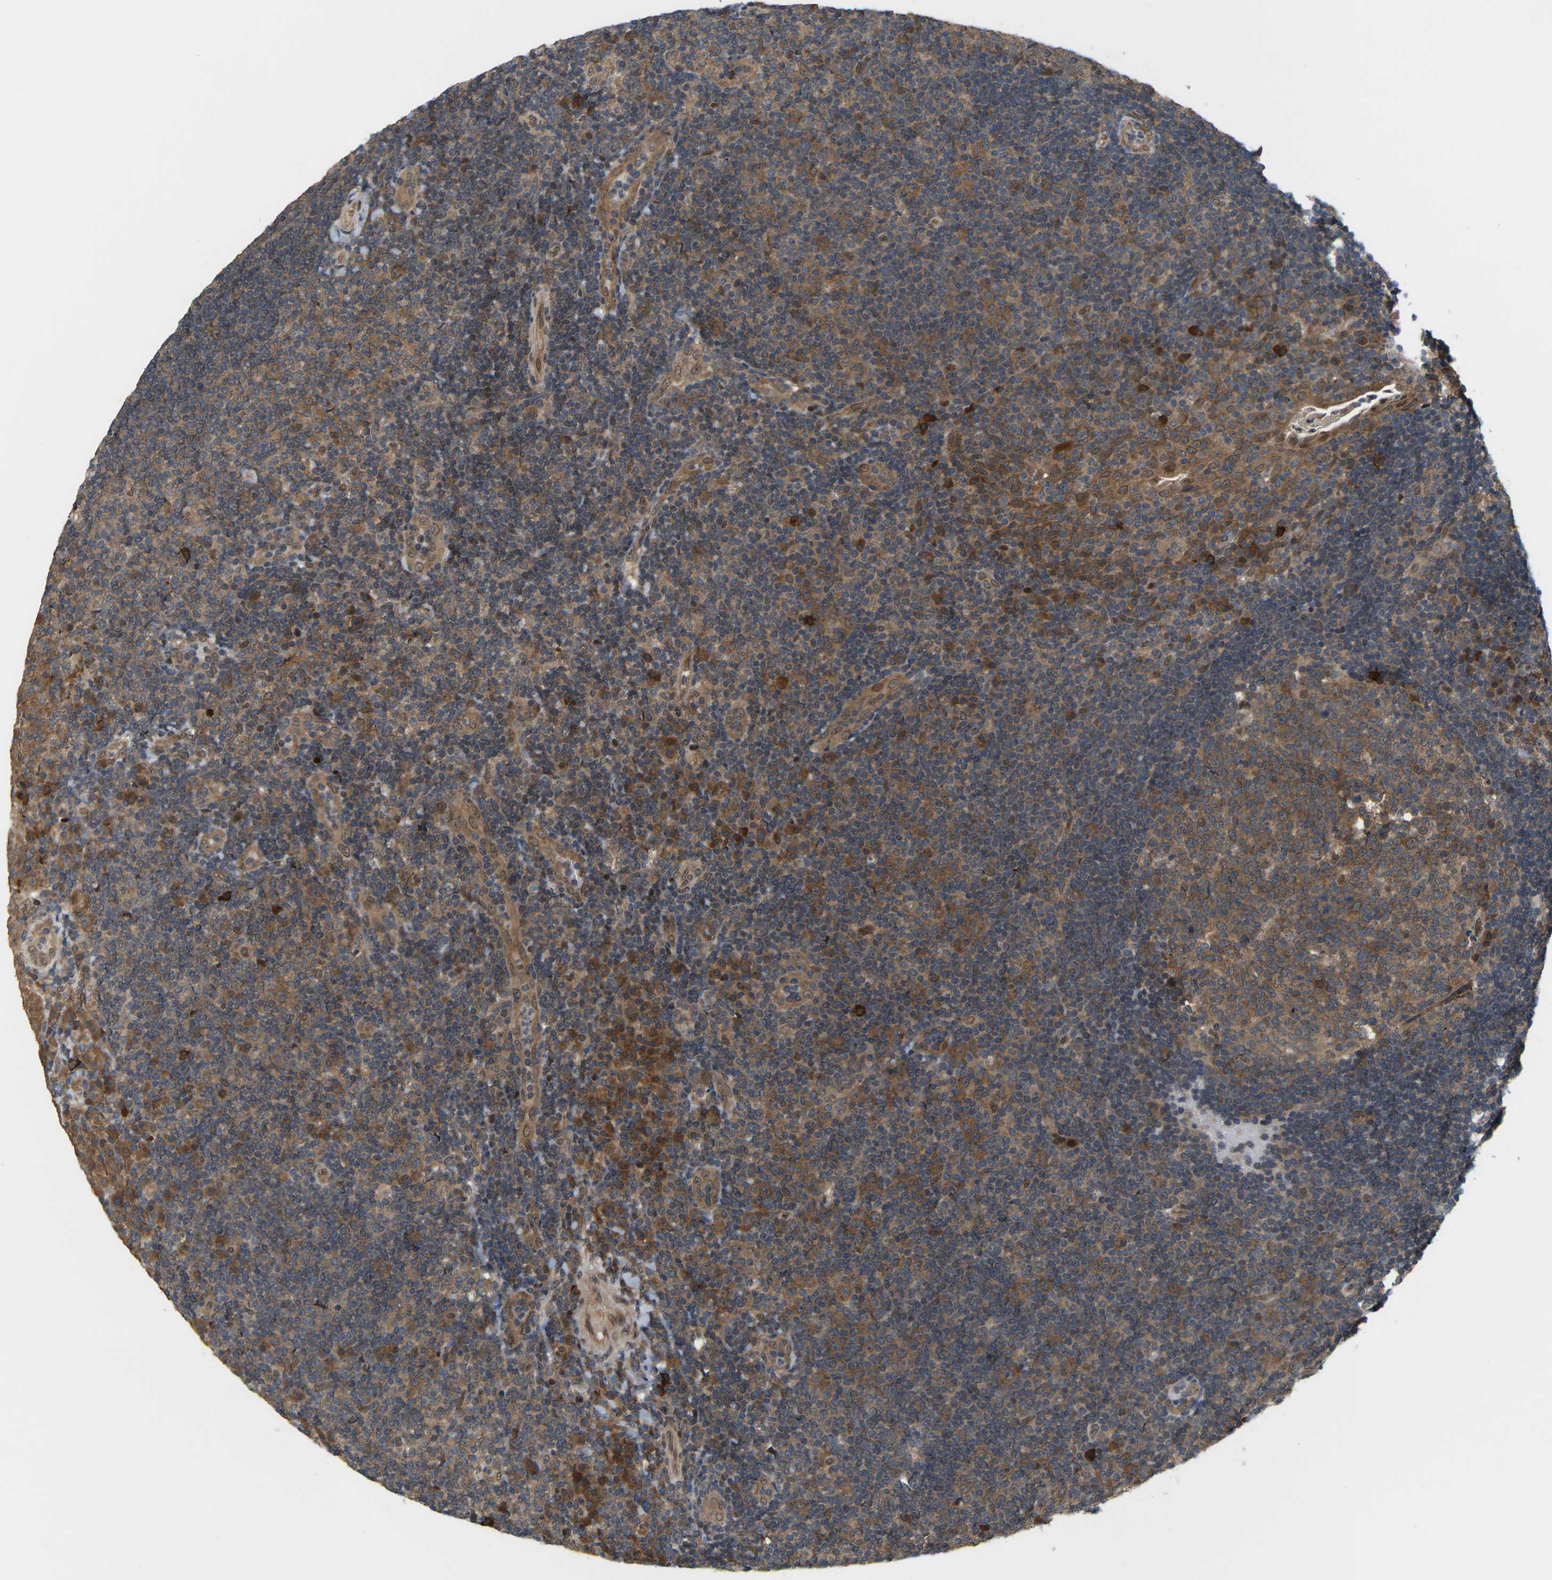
{"staining": {"intensity": "moderate", "quantity": ">75%", "location": "cytoplasmic/membranous"}, "tissue": "tonsil", "cell_type": "Germinal center cells", "image_type": "normal", "snomed": [{"axis": "morphology", "description": "Normal tissue, NOS"}, {"axis": "topography", "description": "Tonsil"}], "caption": "An immunohistochemistry (IHC) image of benign tissue is shown. Protein staining in brown highlights moderate cytoplasmic/membranous positivity in tonsil within germinal center cells.", "gene": "CROT", "patient": {"sex": "female", "age": 40}}